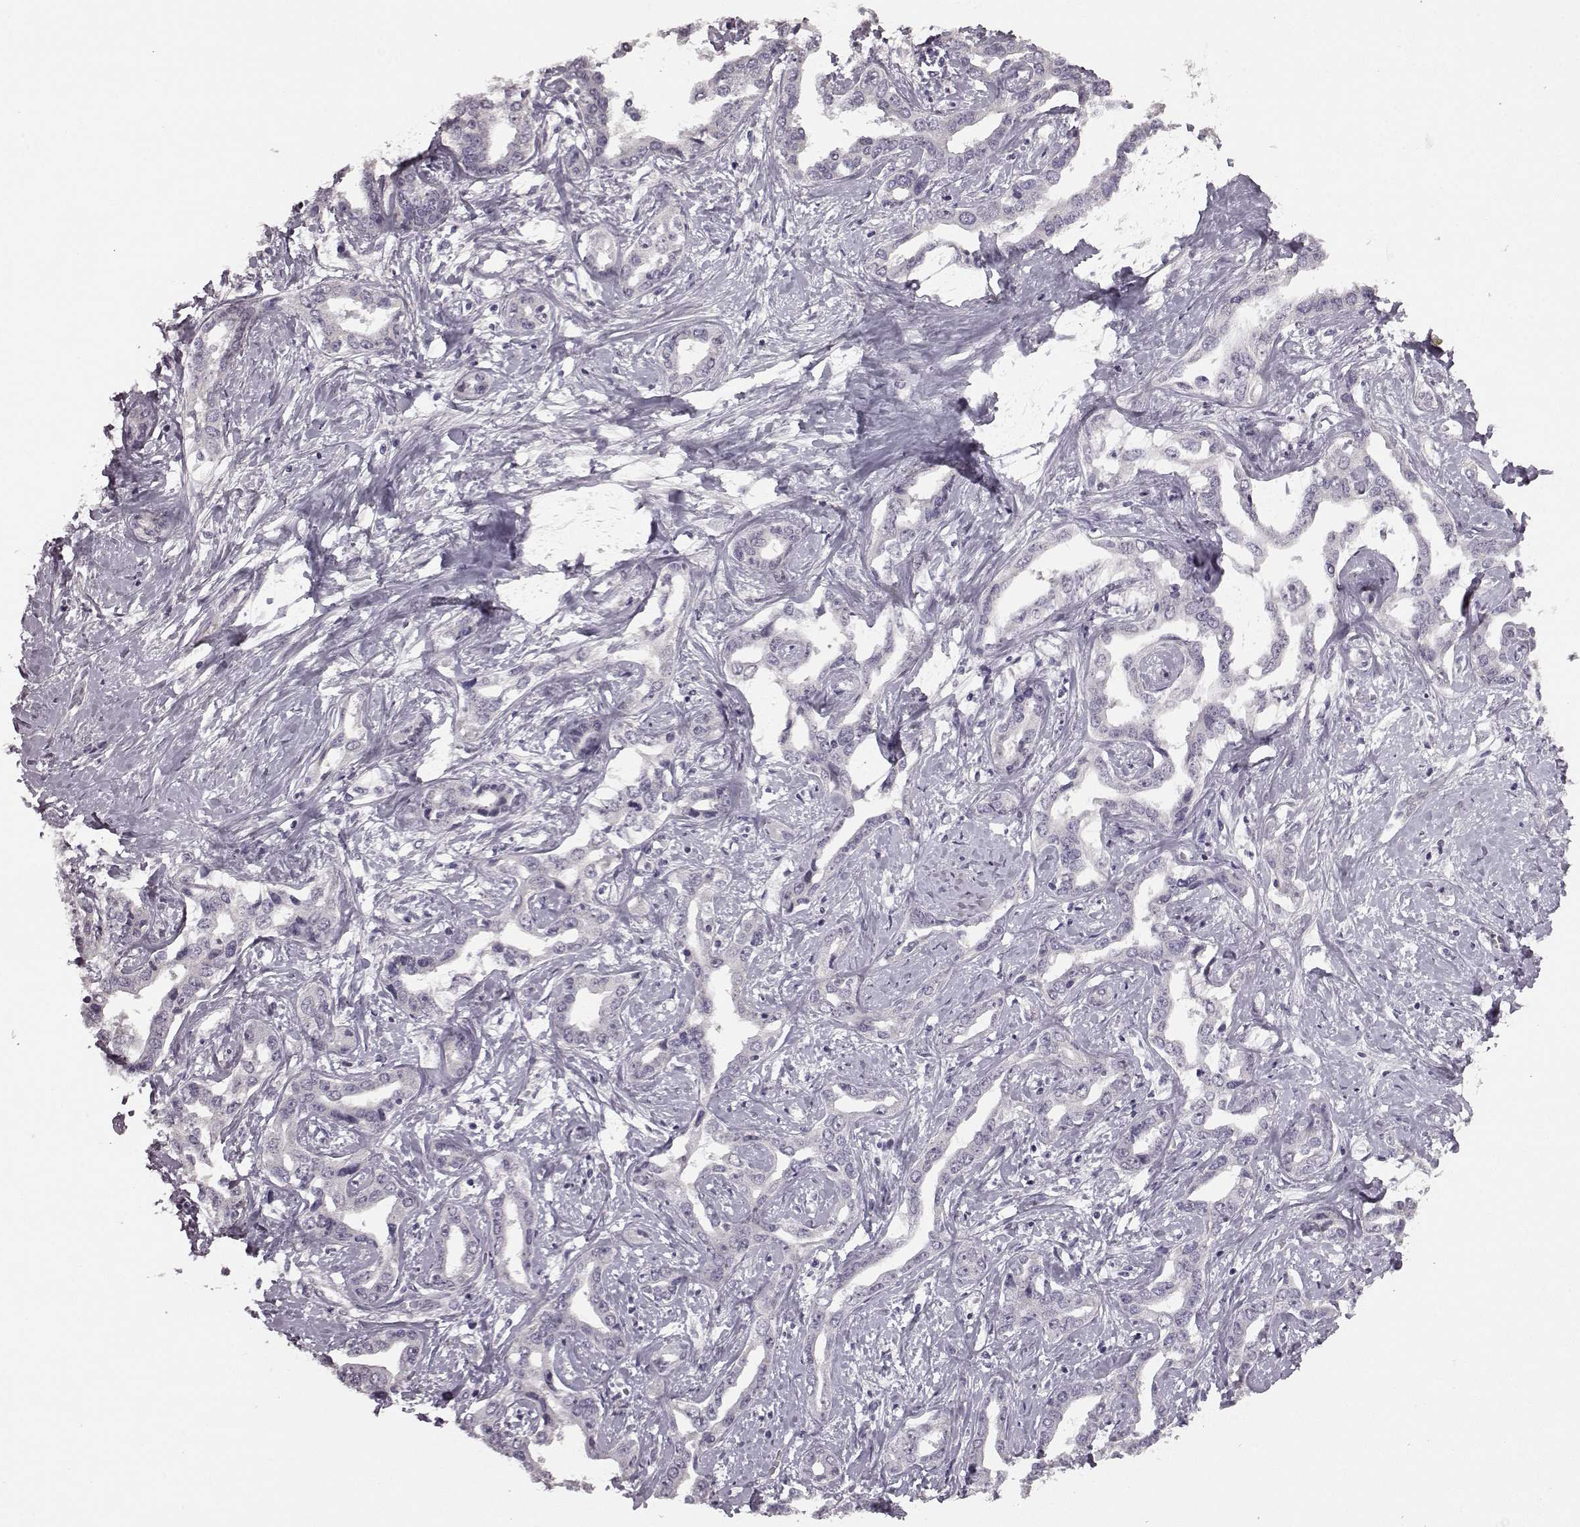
{"staining": {"intensity": "negative", "quantity": "none", "location": "none"}, "tissue": "liver cancer", "cell_type": "Tumor cells", "image_type": "cancer", "snomed": [{"axis": "morphology", "description": "Cholangiocarcinoma"}, {"axis": "topography", "description": "Liver"}], "caption": "Tumor cells show no significant positivity in liver cancer.", "gene": "LHB", "patient": {"sex": "male", "age": 59}}